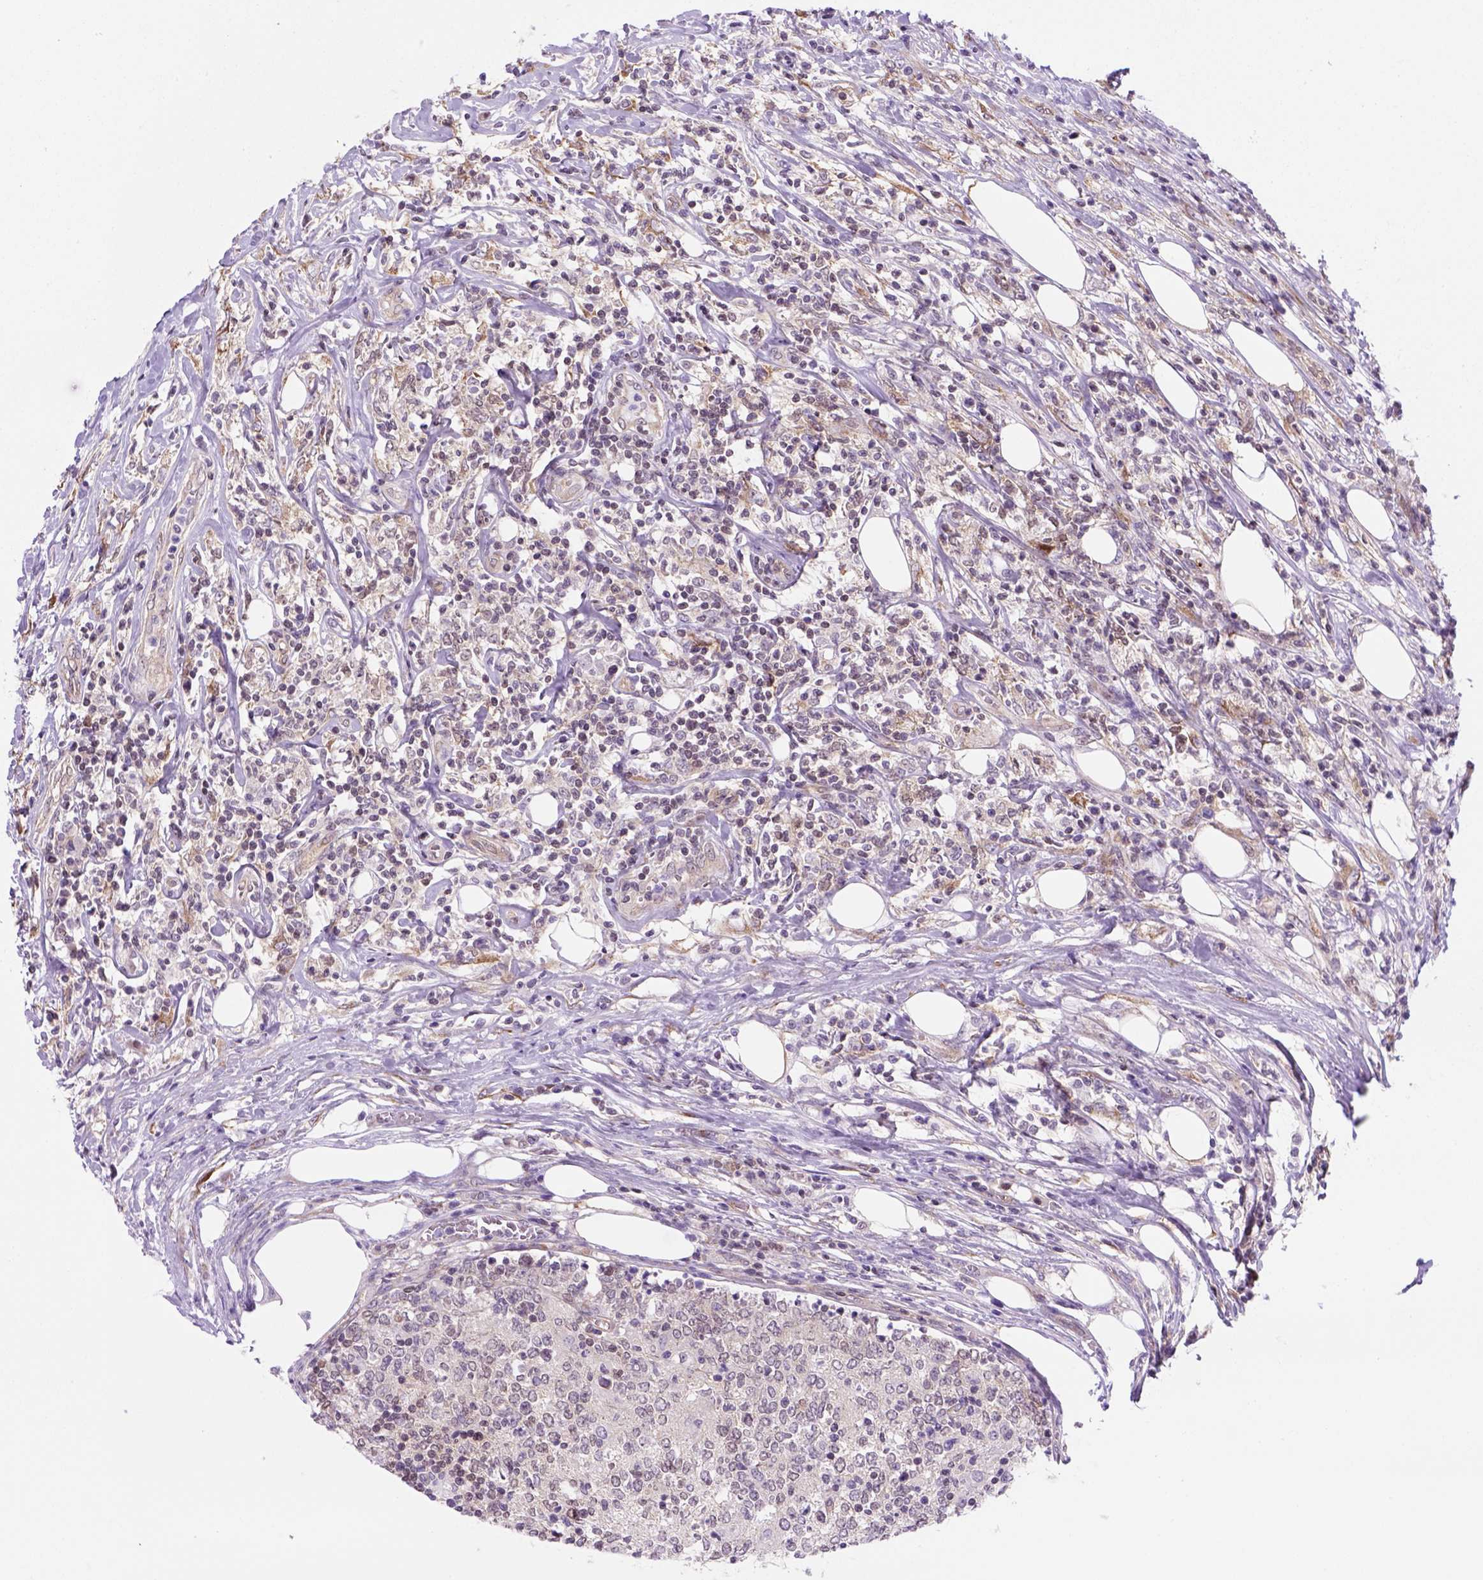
{"staining": {"intensity": "weak", "quantity": "<25%", "location": "cytoplasmic/membranous"}, "tissue": "lymphoma", "cell_type": "Tumor cells", "image_type": "cancer", "snomed": [{"axis": "morphology", "description": "Malignant lymphoma, non-Hodgkin's type, High grade"}, {"axis": "topography", "description": "Lymph node"}], "caption": "The immunohistochemistry (IHC) image has no significant staining in tumor cells of malignant lymphoma, non-Hodgkin's type (high-grade) tissue. (Brightfield microscopy of DAB IHC at high magnification).", "gene": "MGMT", "patient": {"sex": "female", "age": 84}}